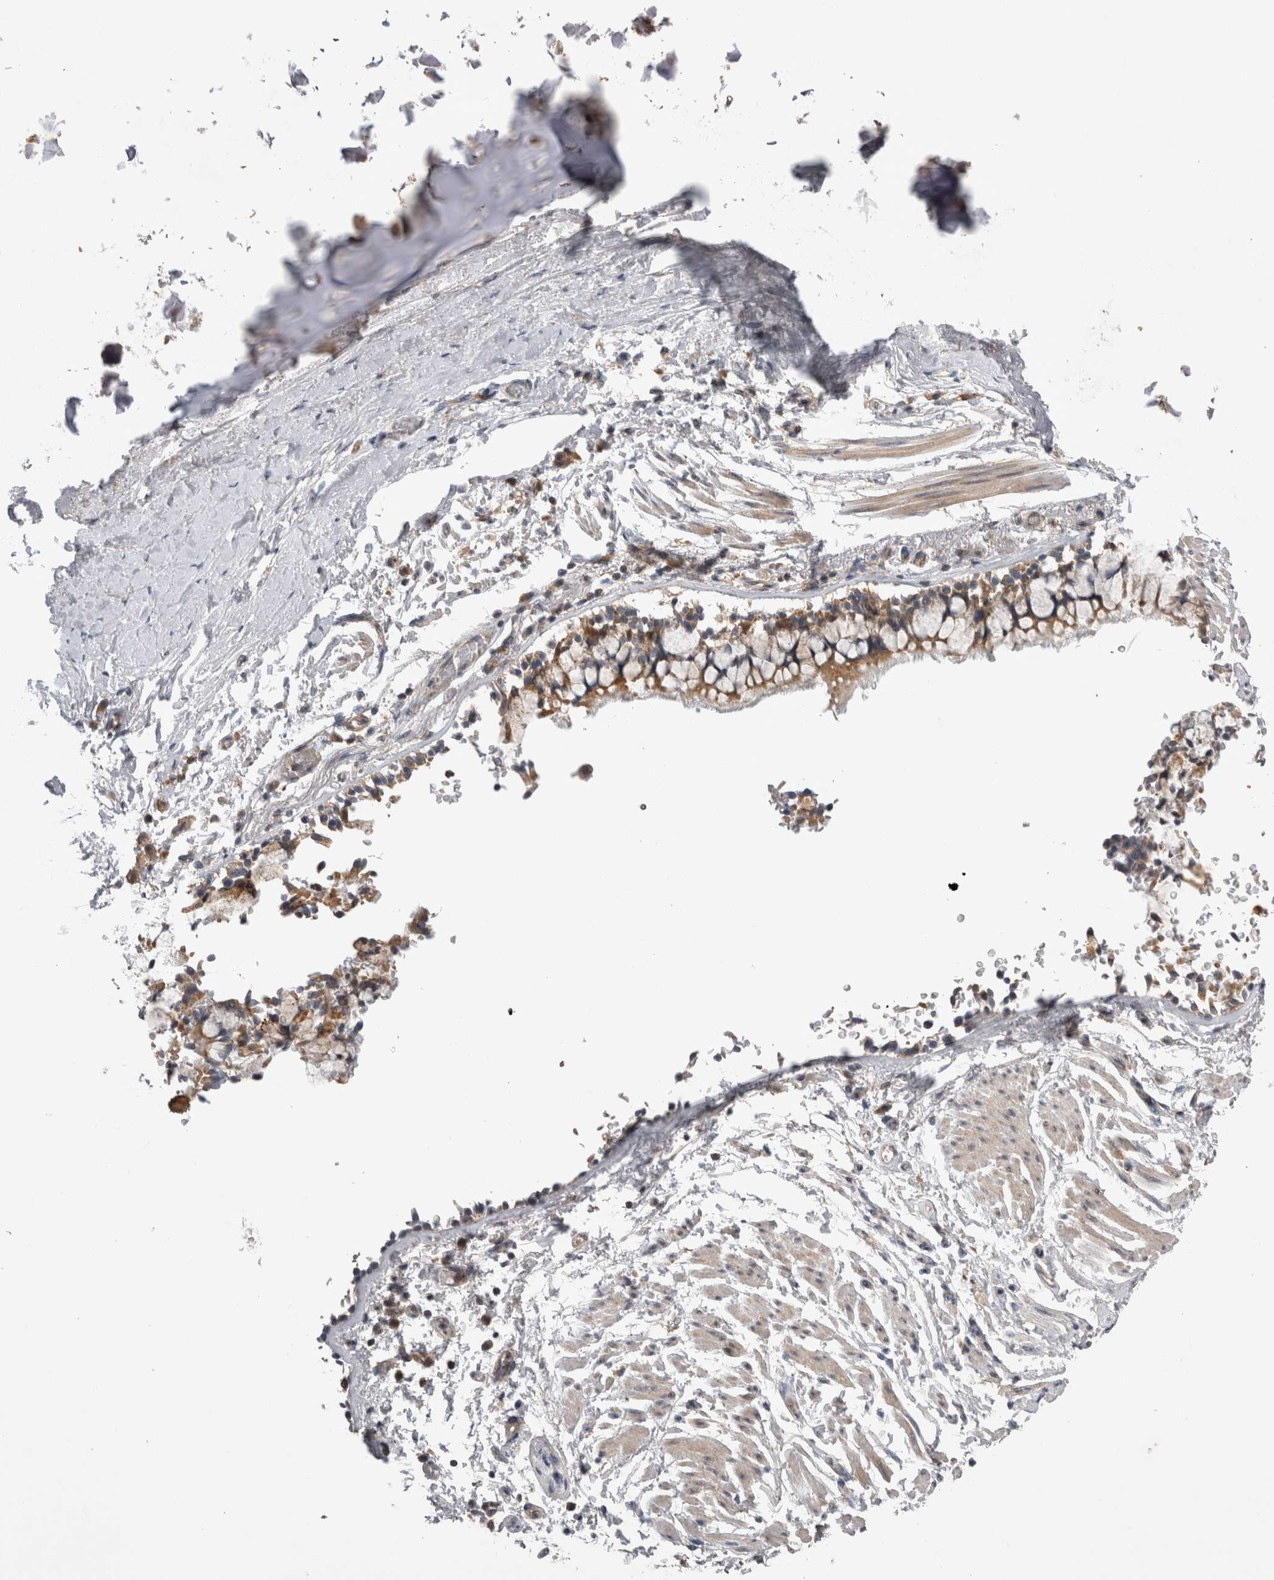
{"staining": {"intensity": "moderate", "quantity": "25%-75%", "location": "cytoplasmic/membranous"}, "tissue": "soft tissue", "cell_type": "Chondrocytes", "image_type": "normal", "snomed": [{"axis": "morphology", "description": "Normal tissue, NOS"}, {"axis": "topography", "description": "Cartilage tissue"}, {"axis": "topography", "description": "Lung"}], "caption": "This histopathology image shows benign soft tissue stained with immunohistochemistry (IHC) to label a protein in brown. The cytoplasmic/membranous of chondrocytes show moderate positivity for the protein. Nuclei are counter-stained blue.", "gene": "ARHGAP29", "patient": {"sex": "female", "age": 77}}